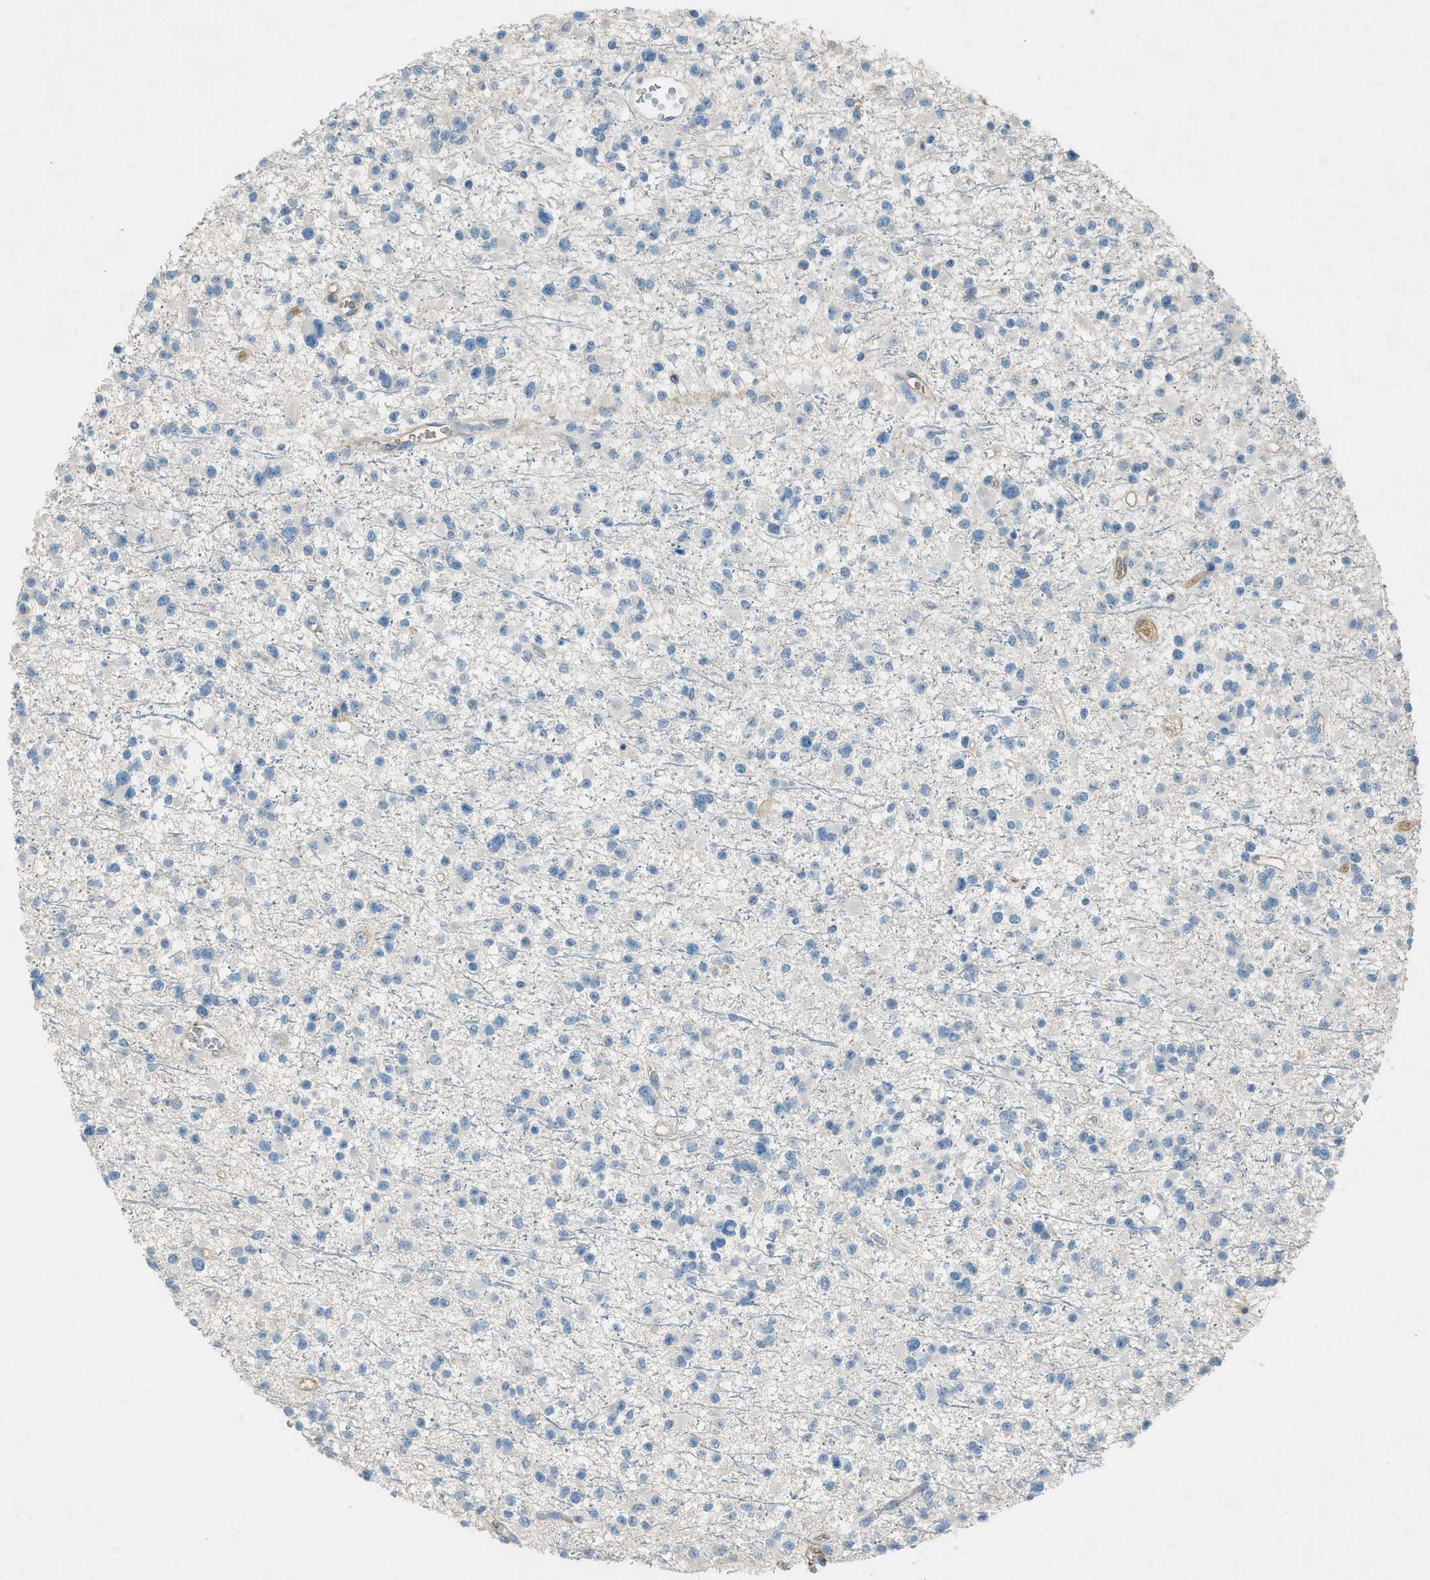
{"staining": {"intensity": "negative", "quantity": "none", "location": "none"}, "tissue": "glioma", "cell_type": "Tumor cells", "image_type": "cancer", "snomed": [{"axis": "morphology", "description": "Glioma, malignant, Low grade"}, {"axis": "topography", "description": "Brain"}], "caption": "Glioma stained for a protein using IHC displays no expression tumor cells.", "gene": "FBLN2", "patient": {"sex": "female", "age": 22}}